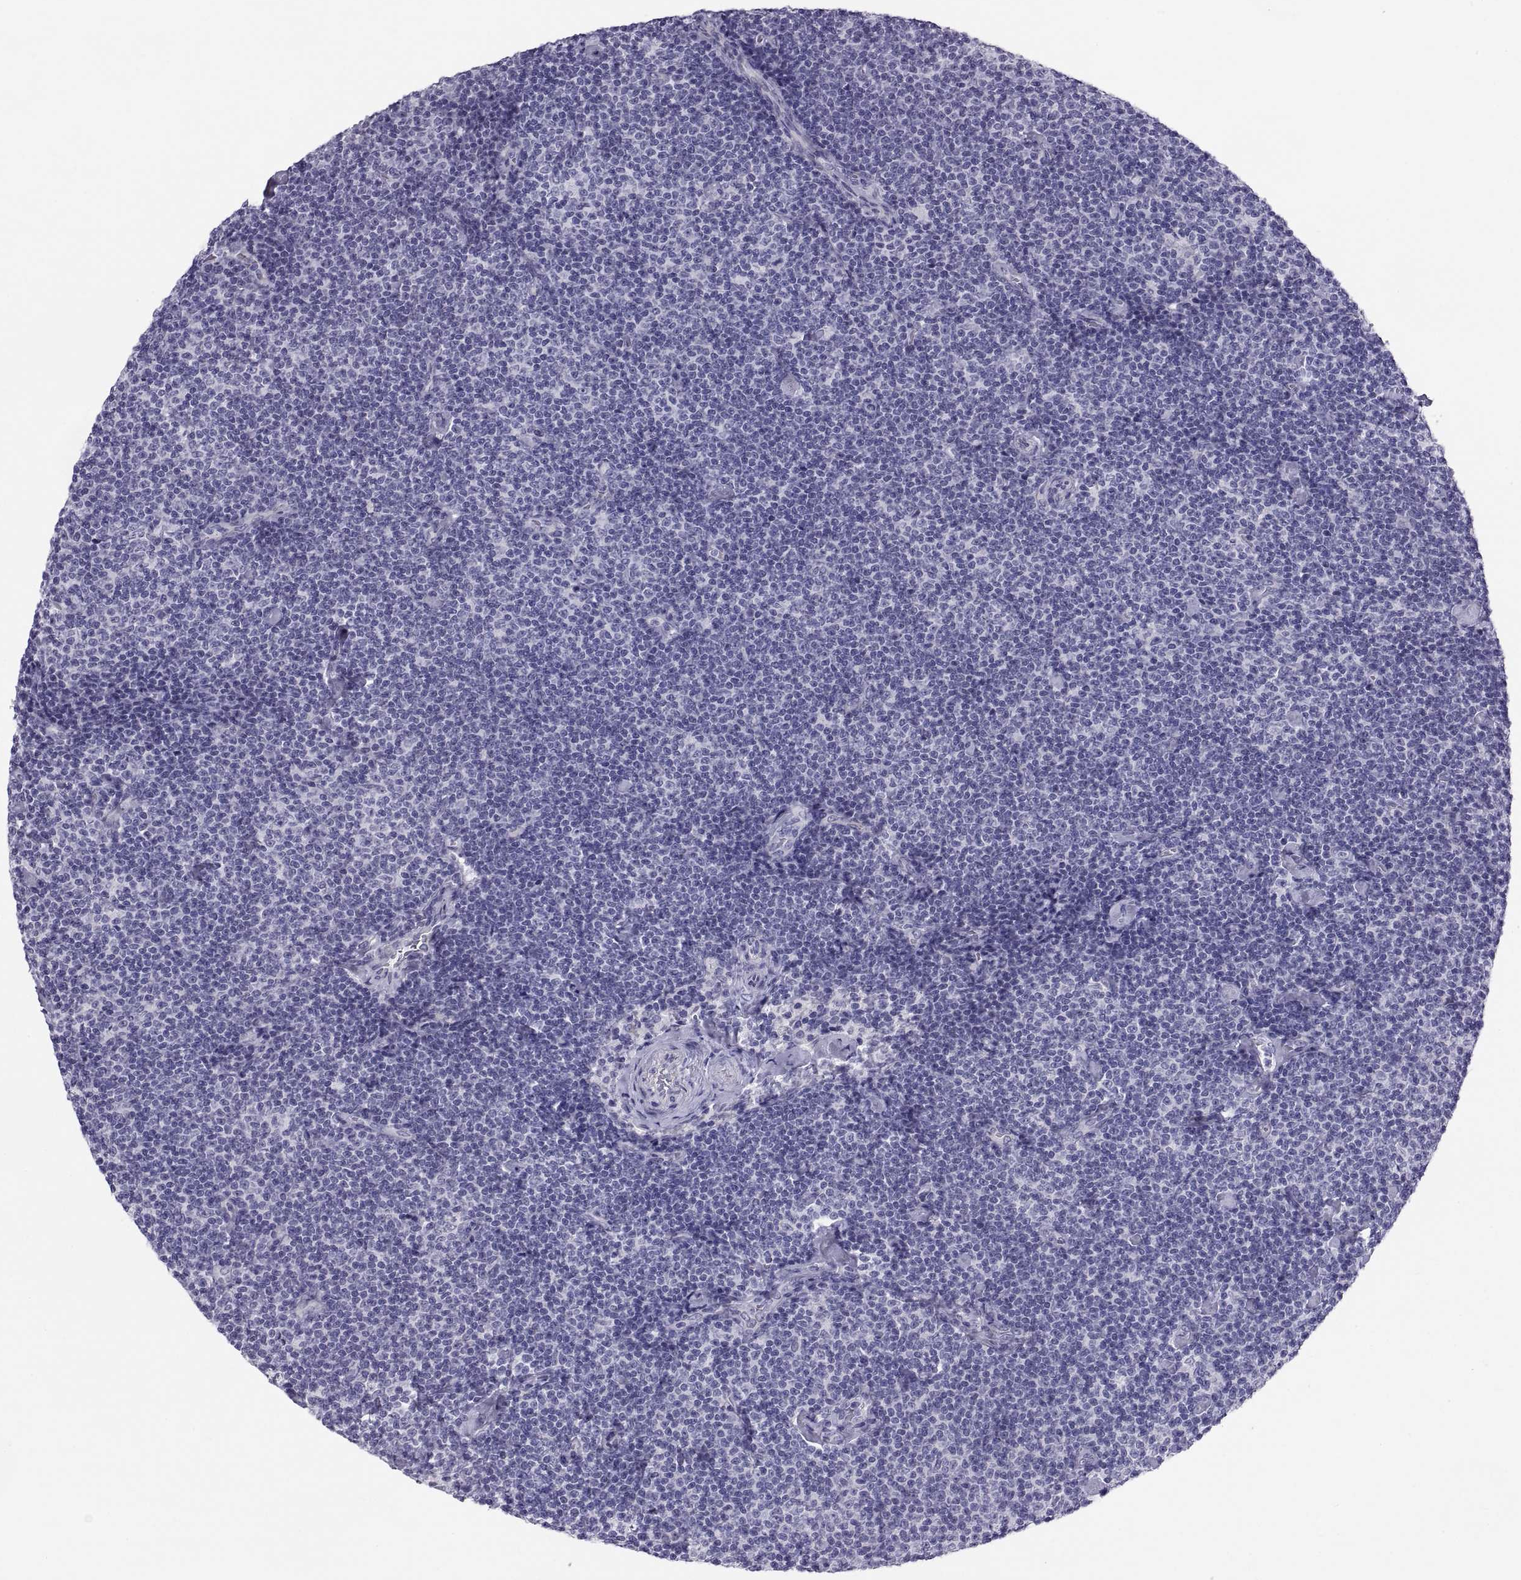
{"staining": {"intensity": "negative", "quantity": "none", "location": "none"}, "tissue": "lymphoma", "cell_type": "Tumor cells", "image_type": "cancer", "snomed": [{"axis": "morphology", "description": "Malignant lymphoma, non-Hodgkin's type, Low grade"}, {"axis": "topography", "description": "Lymph node"}], "caption": "This is a micrograph of immunohistochemistry staining of lymphoma, which shows no positivity in tumor cells.", "gene": "TEX13A", "patient": {"sex": "male", "age": 81}}